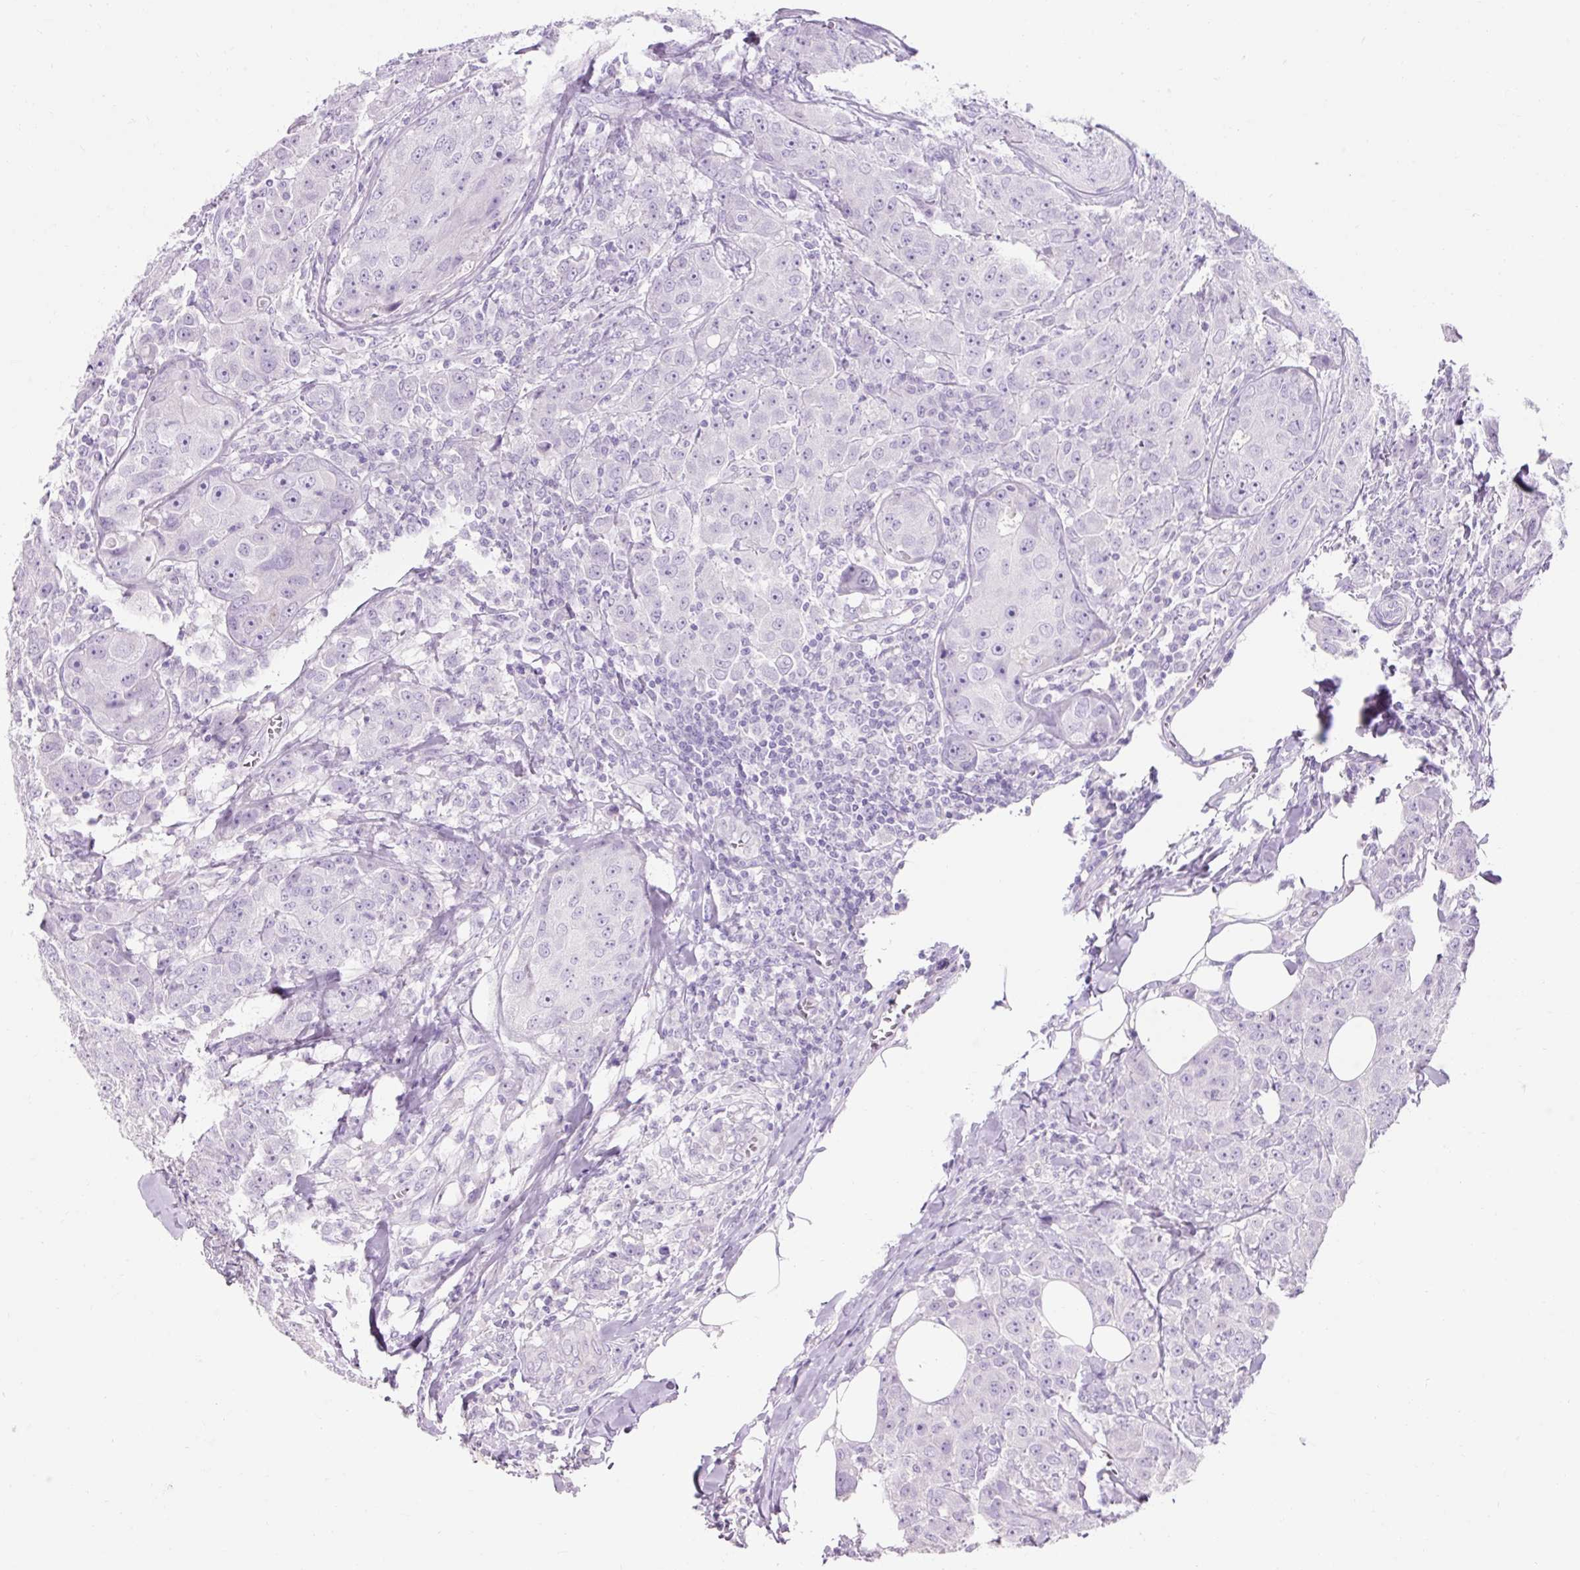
{"staining": {"intensity": "negative", "quantity": "none", "location": "none"}, "tissue": "breast cancer", "cell_type": "Tumor cells", "image_type": "cancer", "snomed": [{"axis": "morphology", "description": "Duct carcinoma"}, {"axis": "topography", "description": "Breast"}], "caption": "Tumor cells show no significant protein staining in breast cancer (invasive ductal carcinoma). (DAB (3,3'-diaminobenzidine) immunohistochemistry (IHC), high magnification).", "gene": "TMEM213", "patient": {"sex": "female", "age": 43}}